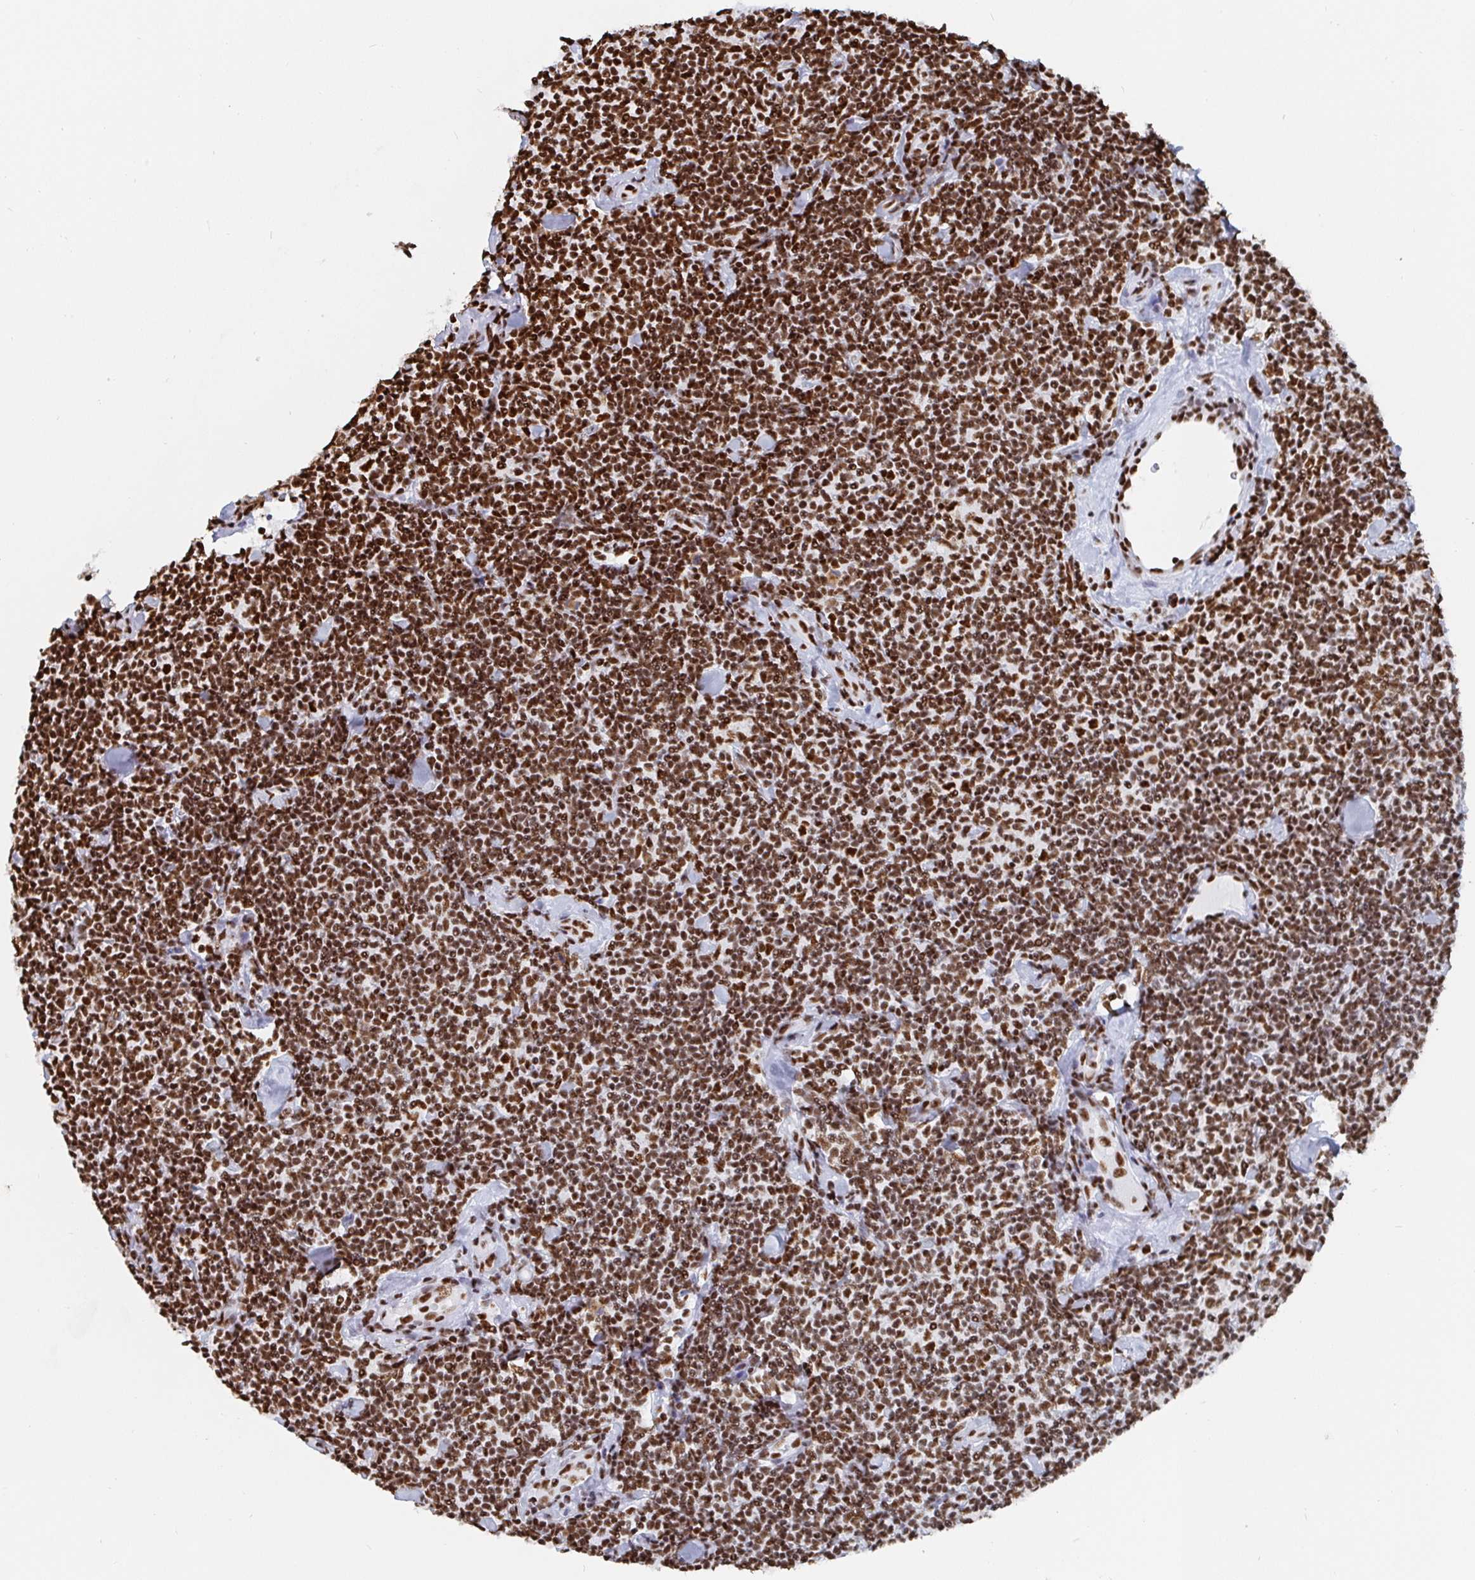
{"staining": {"intensity": "strong", "quantity": ">75%", "location": "nuclear"}, "tissue": "lymphoma", "cell_type": "Tumor cells", "image_type": "cancer", "snomed": [{"axis": "morphology", "description": "Malignant lymphoma, non-Hodgkin's type, Low grade"}, {"axis": "topography", "description": "Lymph node"}], "caption": "Immunohistochemistry (IHC) of lymphoma displays high levels of strong nuclear positivity in about >75% of tumor cells.", "gene": "EWSR1", "patient": {"sex": "female", "age": 56}}